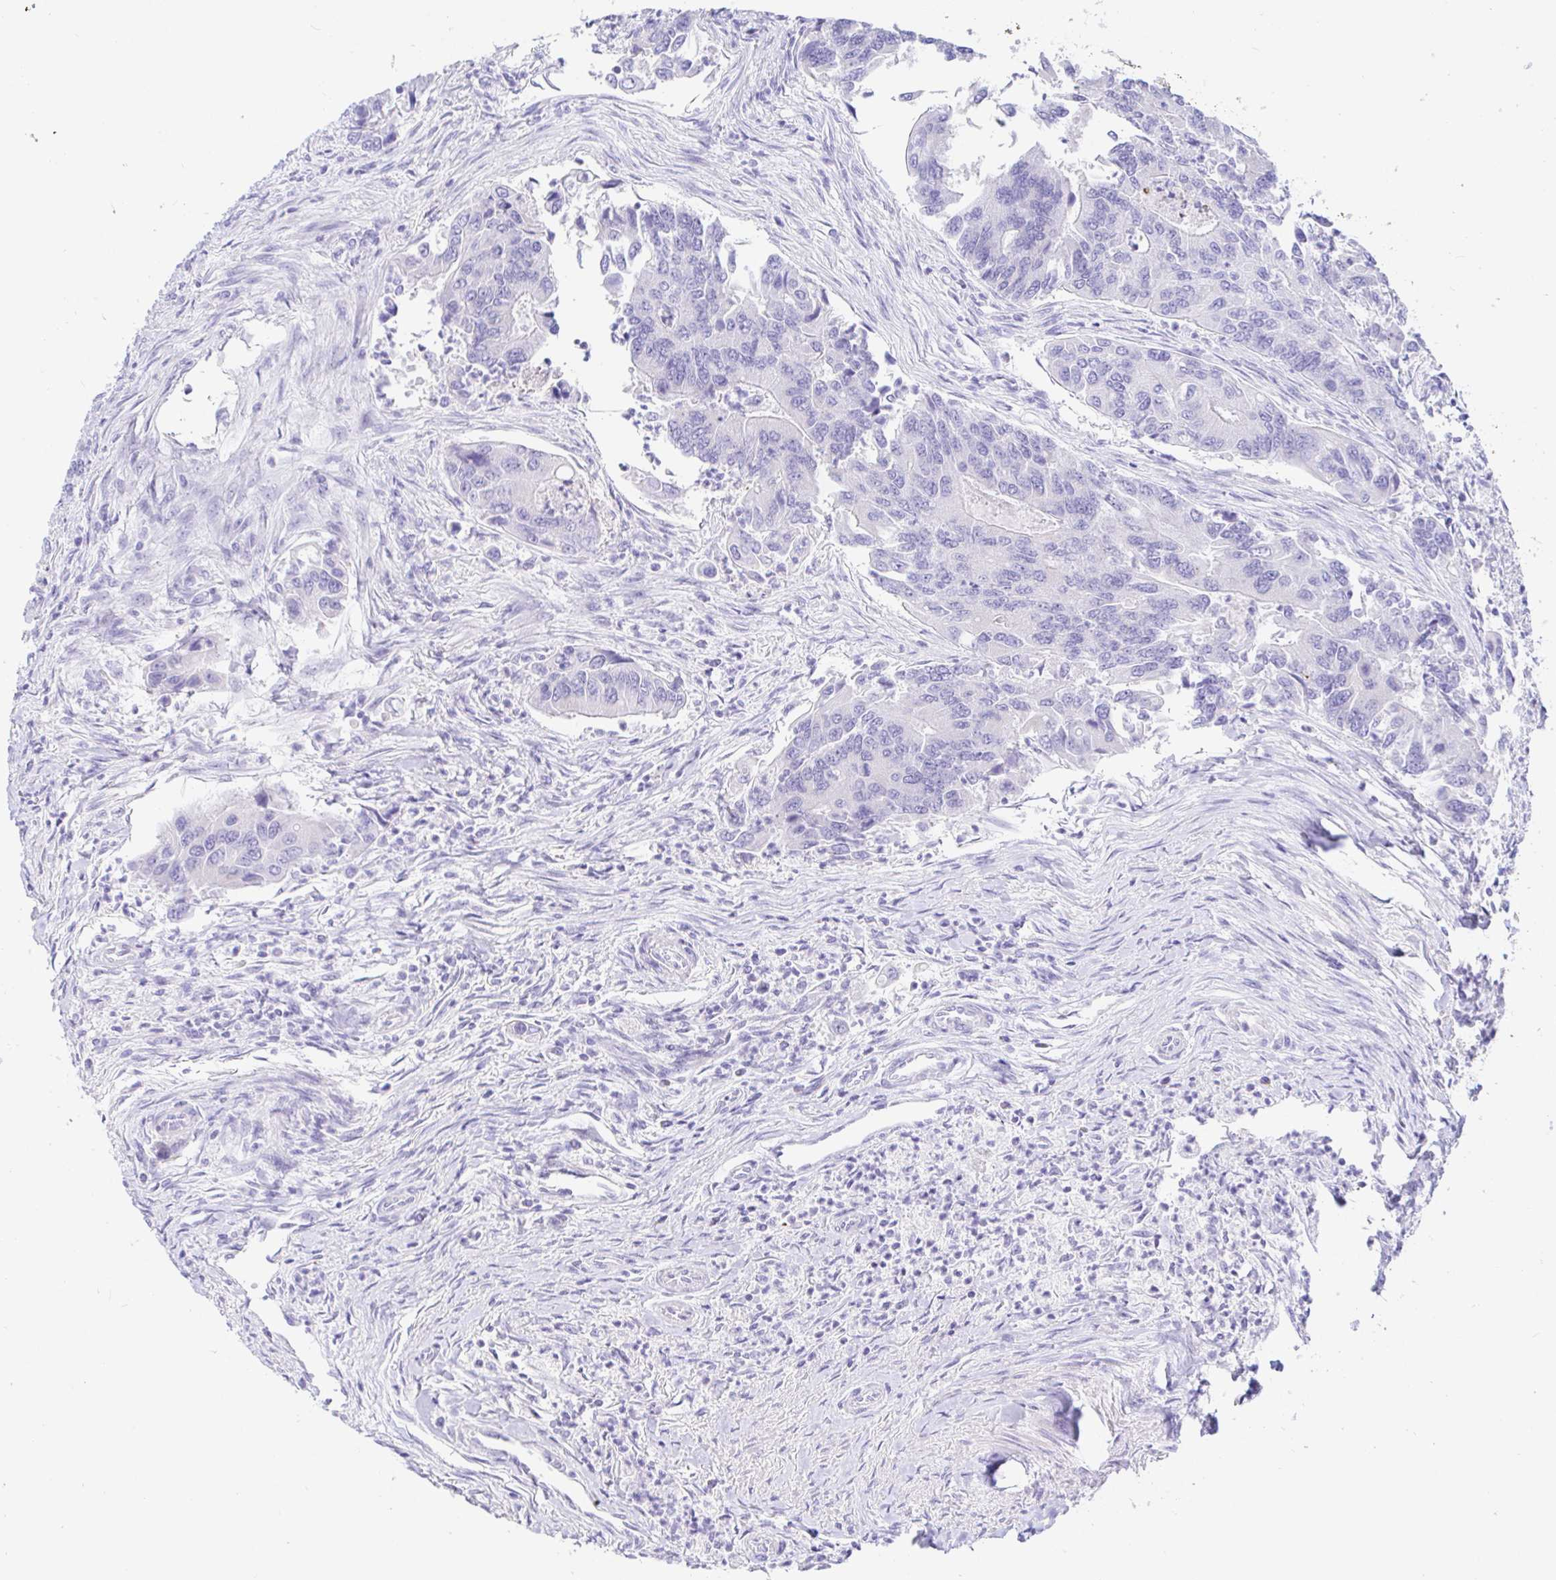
{"staining": {"intensity": "negative", "quantity": "none", "location": "none"}, "tissue": "colorectal cancer", "cell_type": "Tumor cells", "image_type": "cancer", "snomed": [{"axis": "morphology", "description": "Adenocarcinoma, NOS"}, {"axis": "topography", "description": "Colon"}], "caption": "Protein analysis of colorectal cancer (adenocarcinoma) demonstrates no significant expression in tumor cells.", "gene": "PINLYP", "patient": {"sex": "female", "age": 67}}